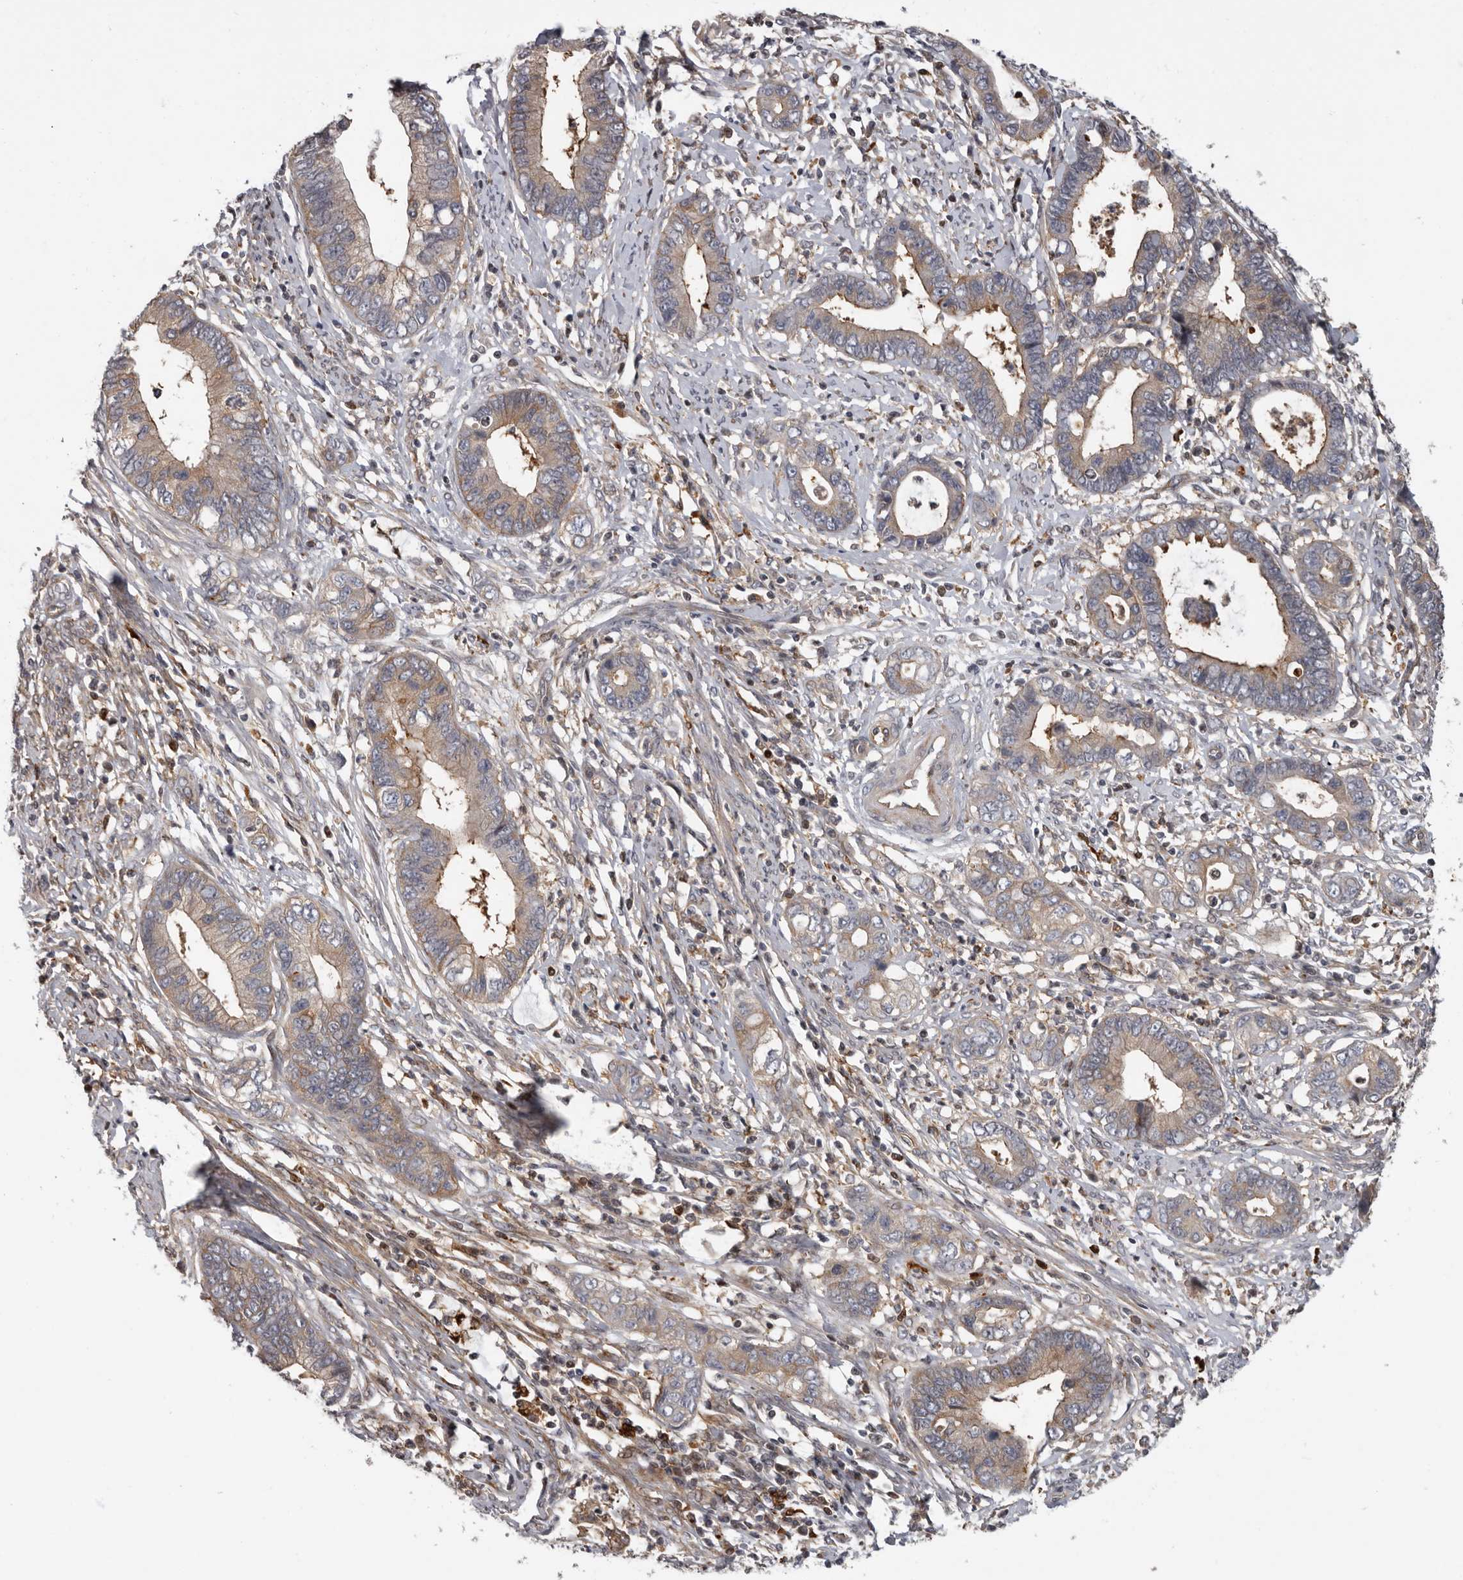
{"staining": {"intensity": "weak", "quantity": ">75%", "location": "cytoplasmic/membranous"}, "tissue": "cervical cancer", "cell_type": "Tumor cells", "image_type": "cancer", "snomed": [{"axis": "morphology", "description": "Adenocarcinoma, NOS"}, {"axis": "topography", "description": "Cervix"}], "caption": "Protein staining demonstrates weak cytoplasmic/membranous staining in approximately >75% of tumor cells in cervical cancer (adenocarcinoma).", "gene": "FGFR4", "patient": {"sex": "female", "age": 44}}